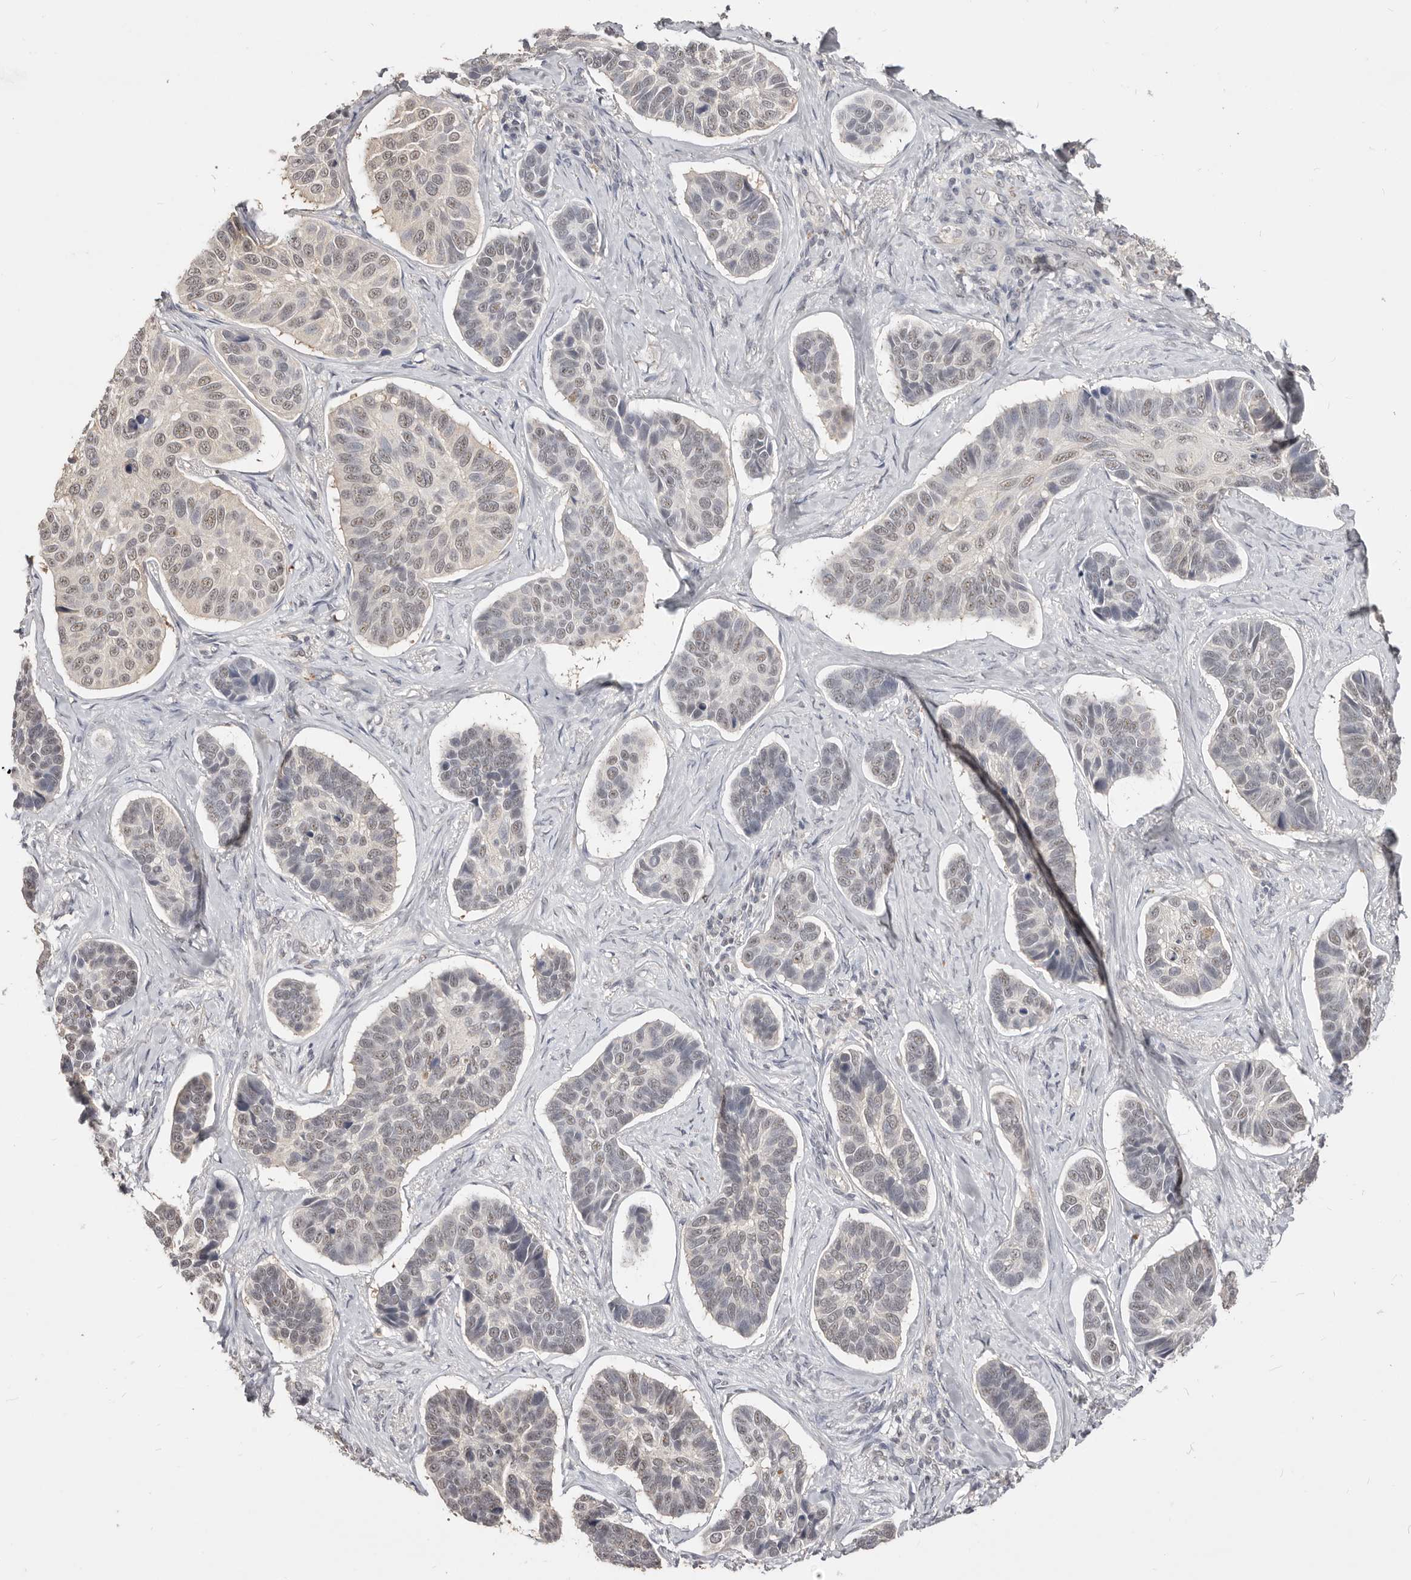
{"staining": {"intensity": "weak", "quantity": "25%-75%", "location": "nuclear"}, "tissue": "skin cancer", "cell_type": "Tumor cells", "image_type": "cancer", "snomed": [{"axis": "morphology", "description": "Basal cell carcinoma"}, {"axis": "topography", "description": "Skin"}], "caption": "Immunohistochemistry micrograph of skin cancer (basal cell carcinoma) stained for a protein (brown), which demonstrates low levels of weak nuclear positivity in about 25%-75% of tumor cells.", "gene": "TSPAN13", "patient": {"sex": "male", "age": 62}}